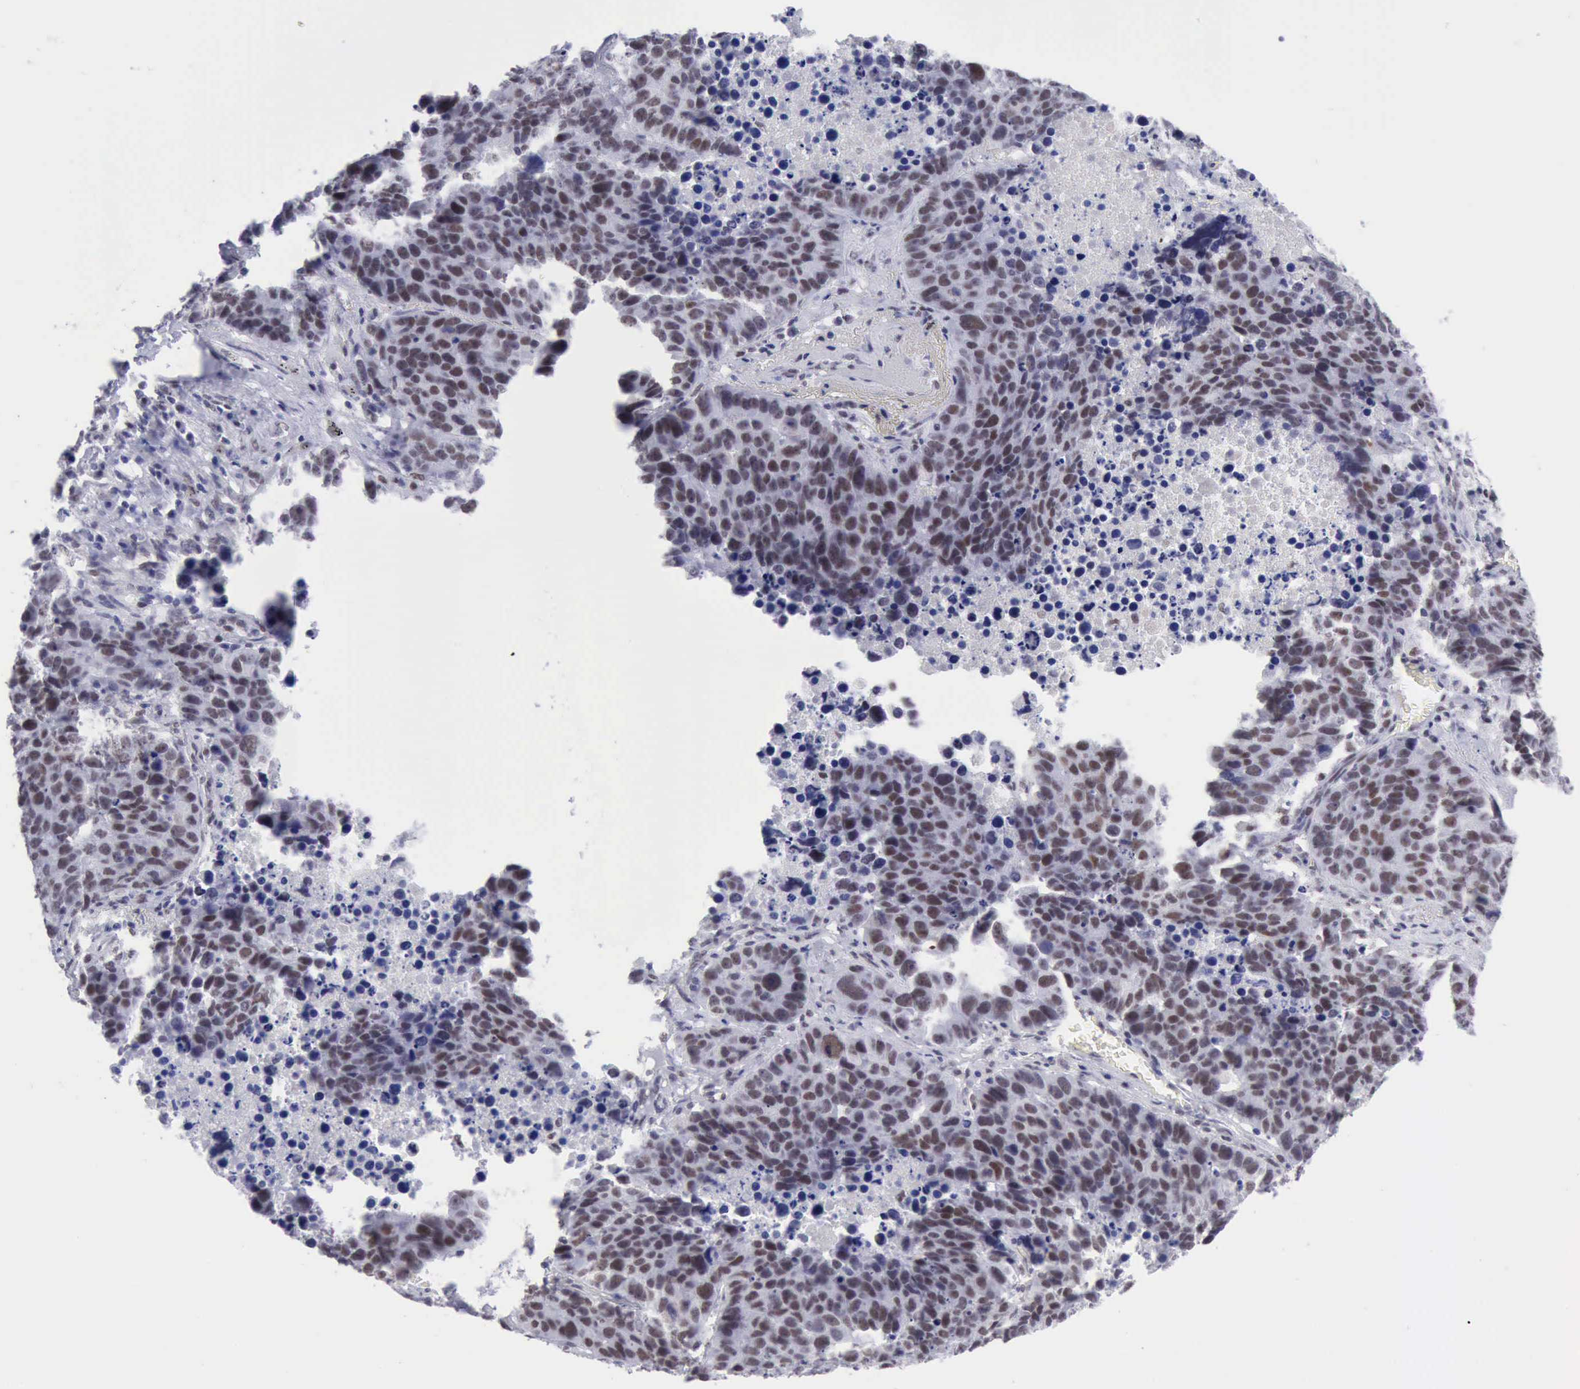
{"staining": {"intensity": "weak", "quantity": "25%-75%", "location": "nuclear"}, "tissue": "lung cancer", "cell_type": "Tumor cells", "image_type": "cancer", "snomed": [{"axis": "morphology", "description": "Carcinoid, malignant, NOS"}, {"axis": "topography", "description": "Lung"}], "caption": "DAB (3,3'-diaminobenzidine) immunohistochemical staining of human lung carcinoid (malignant) reveals weak nuclear protein positivity in about 25%-75% of tumor cells.", "gene": "ERCC4", "patient": {"sex": "male", "age": 60}}